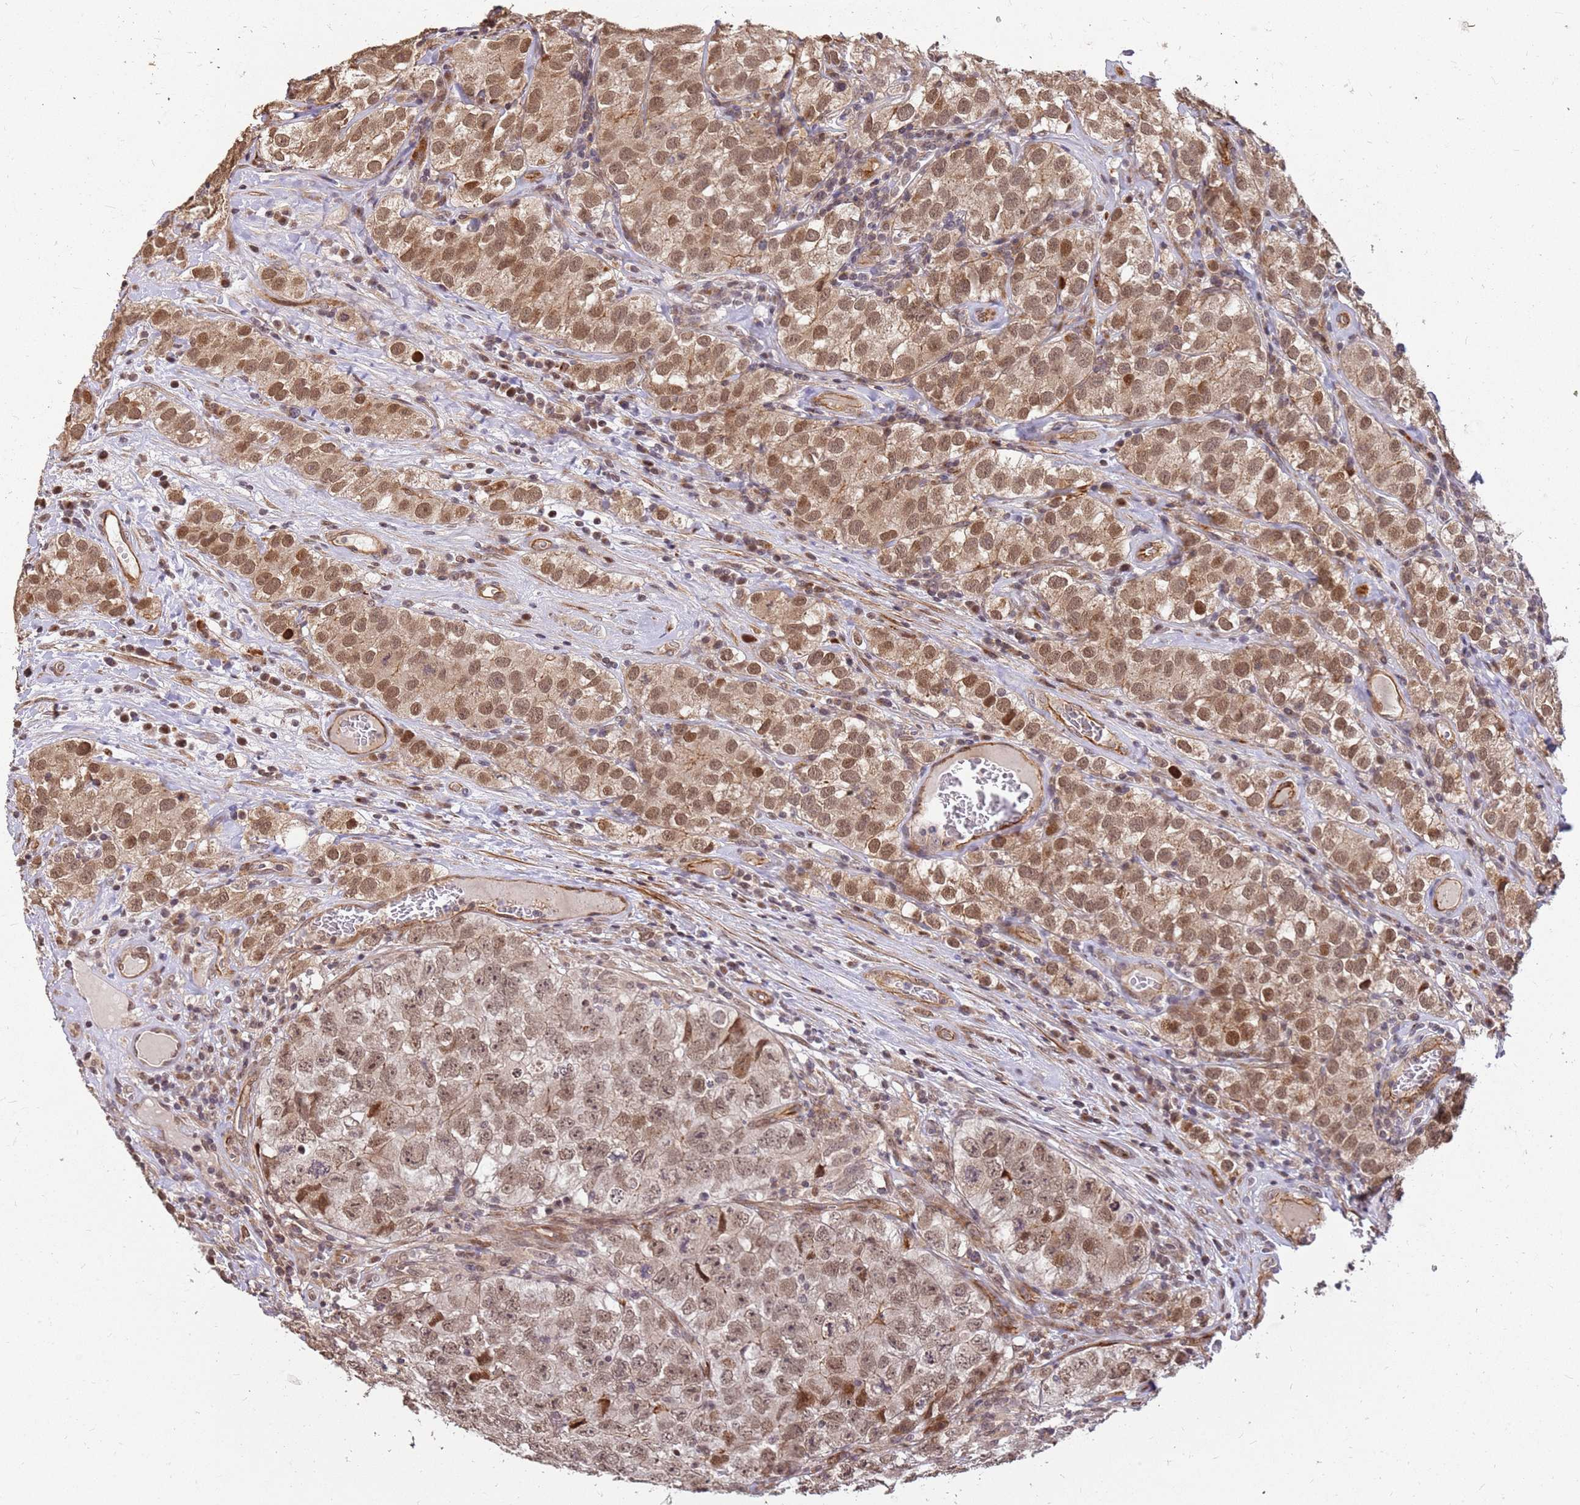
{"staining": {"intensity": "moderate", "quantity": ">75%", "location": "nuclear"}, "tissue": "testis cancer", "cell_type": "Tumor cells", "image_type": "cancer", "snomed": [{"axis": "morphology", "description": "Seminoma, NOS"}, {"axis": "morphology", "description": "Carcinoma, Embryonal, NOS"}, {"axis": "topography", "description": "Testis"}], "caption": "Brown immunohistochemical staining in human embryonal carcinoma (testis) exhibits moderate nuclear expression in approximately >75% of tumor cells.", "gene": "ST18", "patient": {"sex": "male", "age": 43}}